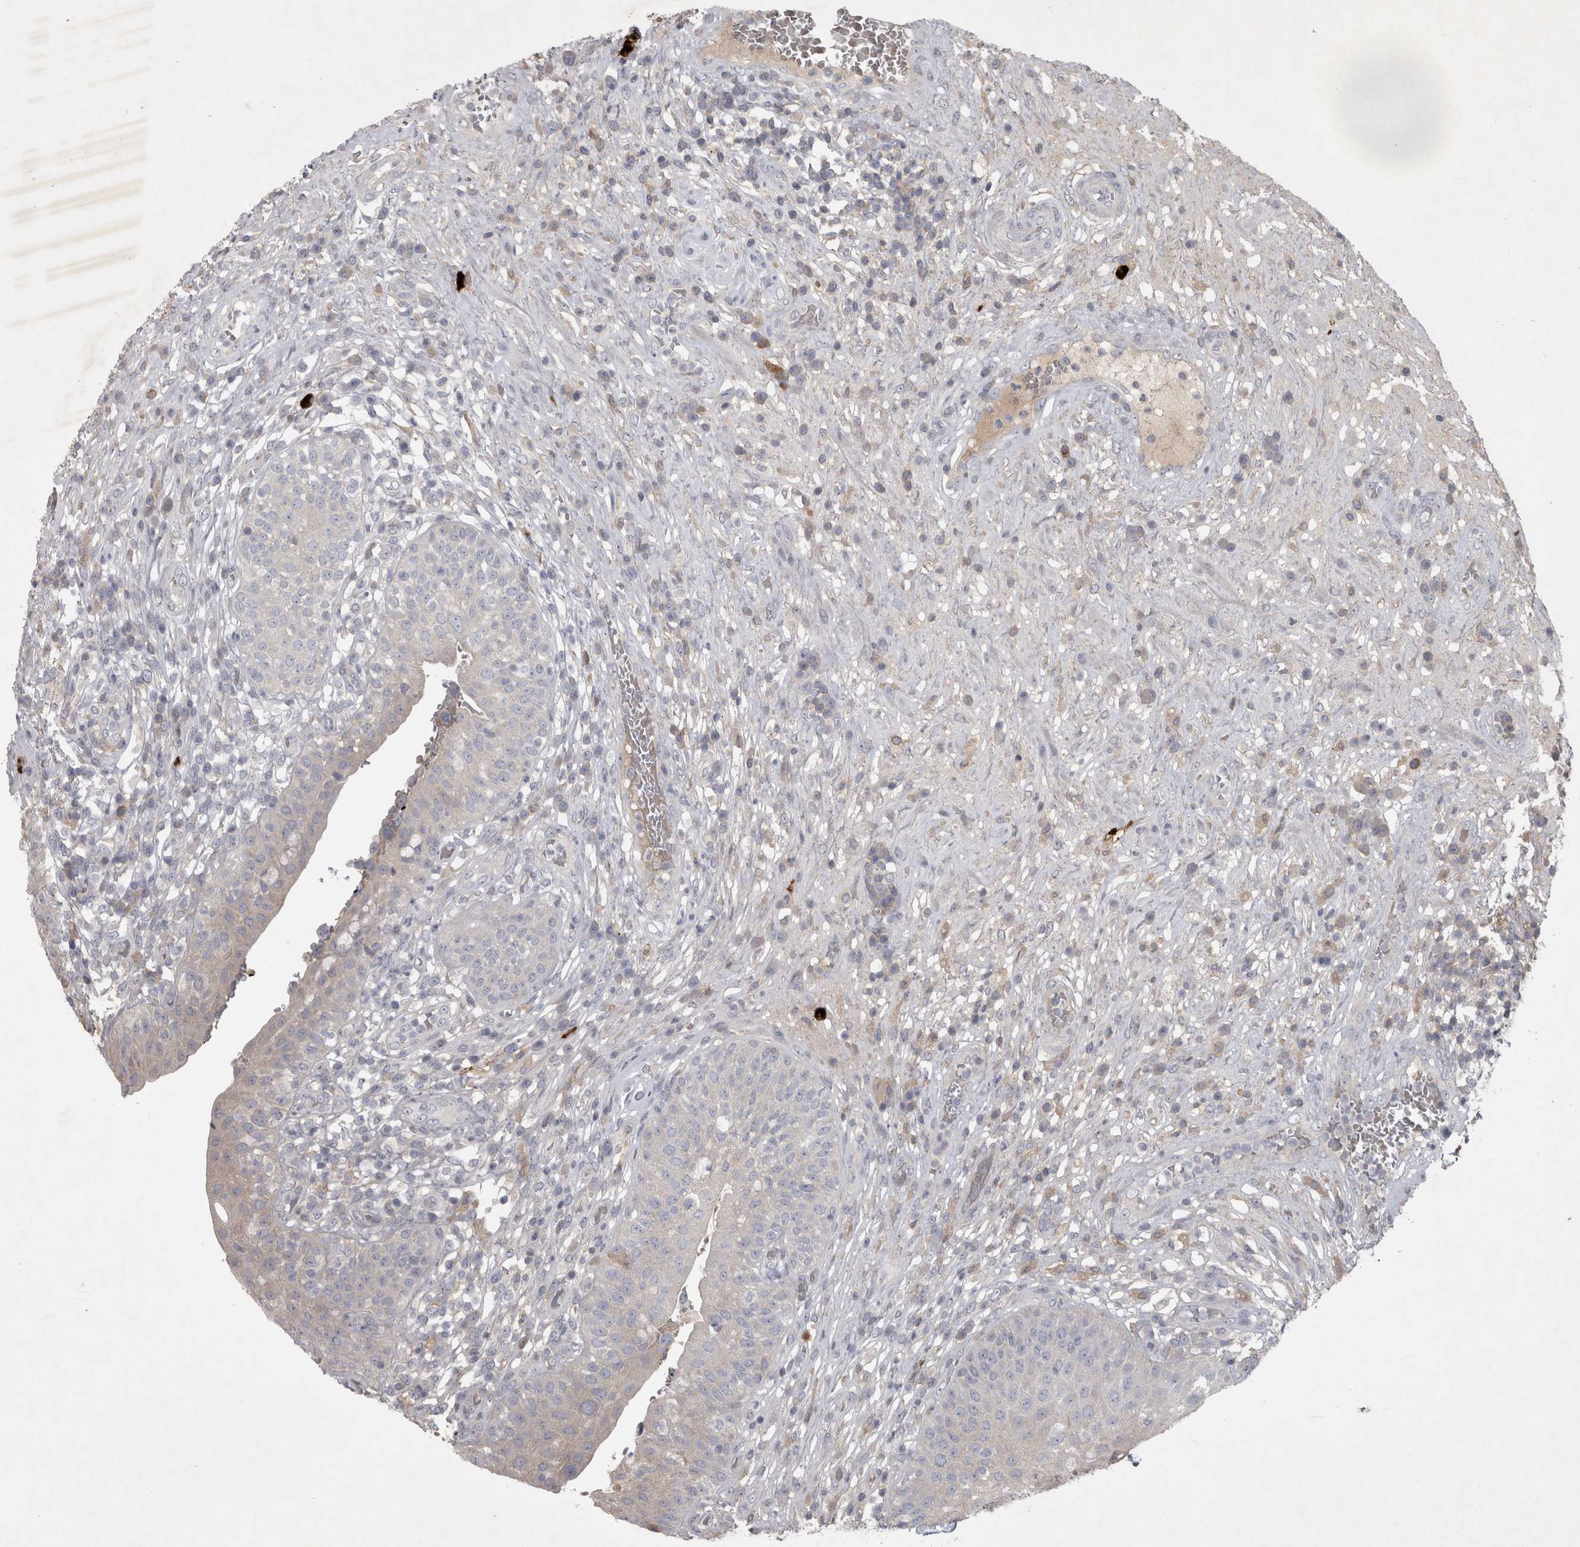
{"staining": {"intensity": "negative", "quantity": "none", "location": "none"}, "tissue": "urinary bladder", "cell_type": "Urothelial cells", "image_type": "normal", "snomed": [{"axis": "morphology", "description": "Normal tissue, NOS"}, {"axis": "topography", "description": "Urinary bladder"}], "caption": "Urothelial cells show no significant expression in normal urinary bladder. (Stains: DAB immunohistochemistry with hematoxylin counter stain, Microscopy: brightfield microscopy at high magnification).", "gene": "ENPP7", "patient": {"sex": "female", "age": 62}}